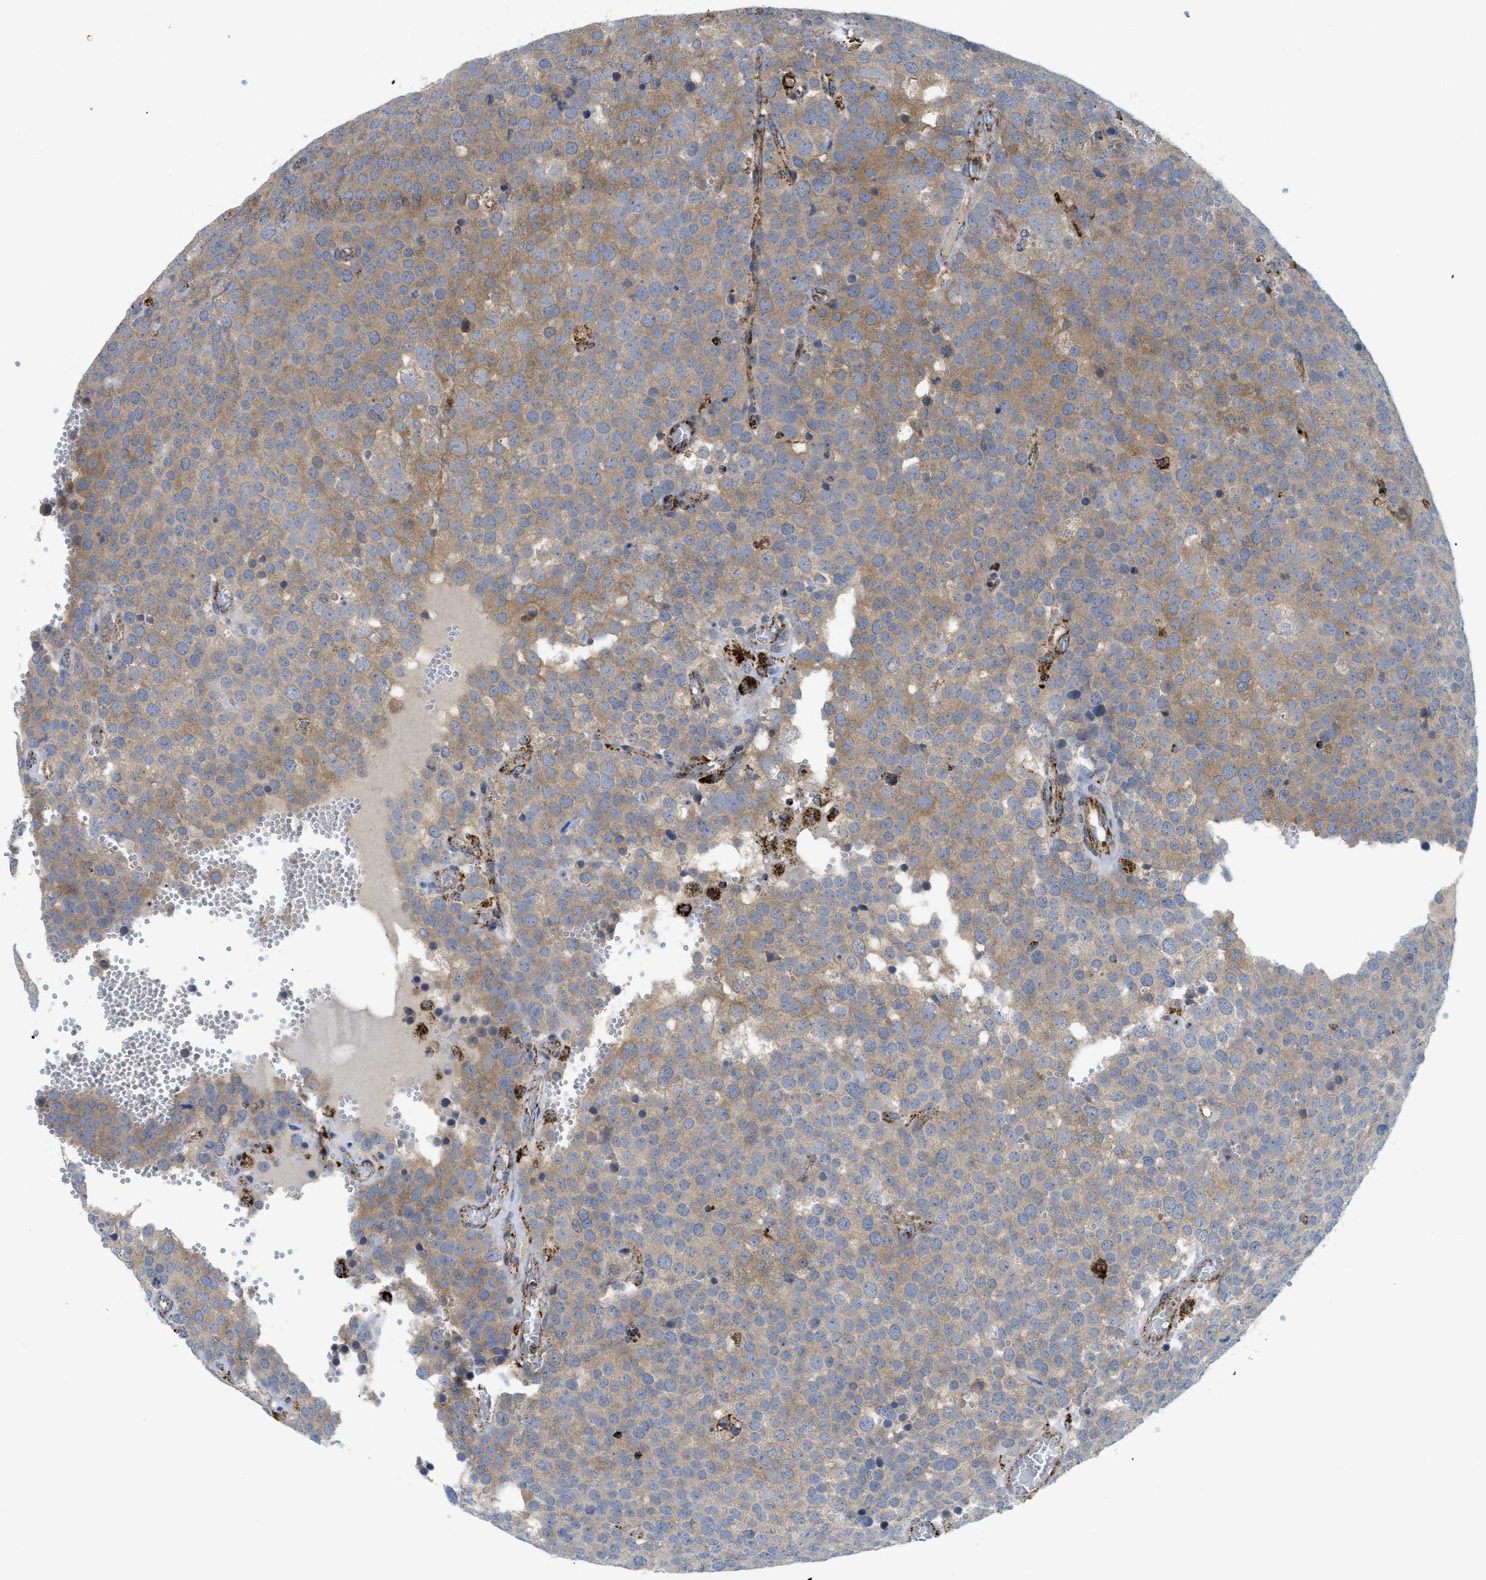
{"staining": {"intensity": "moderate", "quantity": ">75%", "location": "cytoplasmic/membranous"}, "tissue": "testis cancer", "cell_type": "Tumor cells", "image_type": "cancer", "snomed": [{"axis": "morphology", "description": "Normal tissue, NOS"}, {"axis": "morphology", "description": "Seminoma, NOS"}, {"axis": "topography", "description": "Testis"}], "caption": "The immunohistochemical stain labels moderate cytoplasmic/membranous staining in tumor cells of testis cancer (seminoma) tissue.", "gene": "SQOR", "patient": {"sex": "male", "age": 71}}